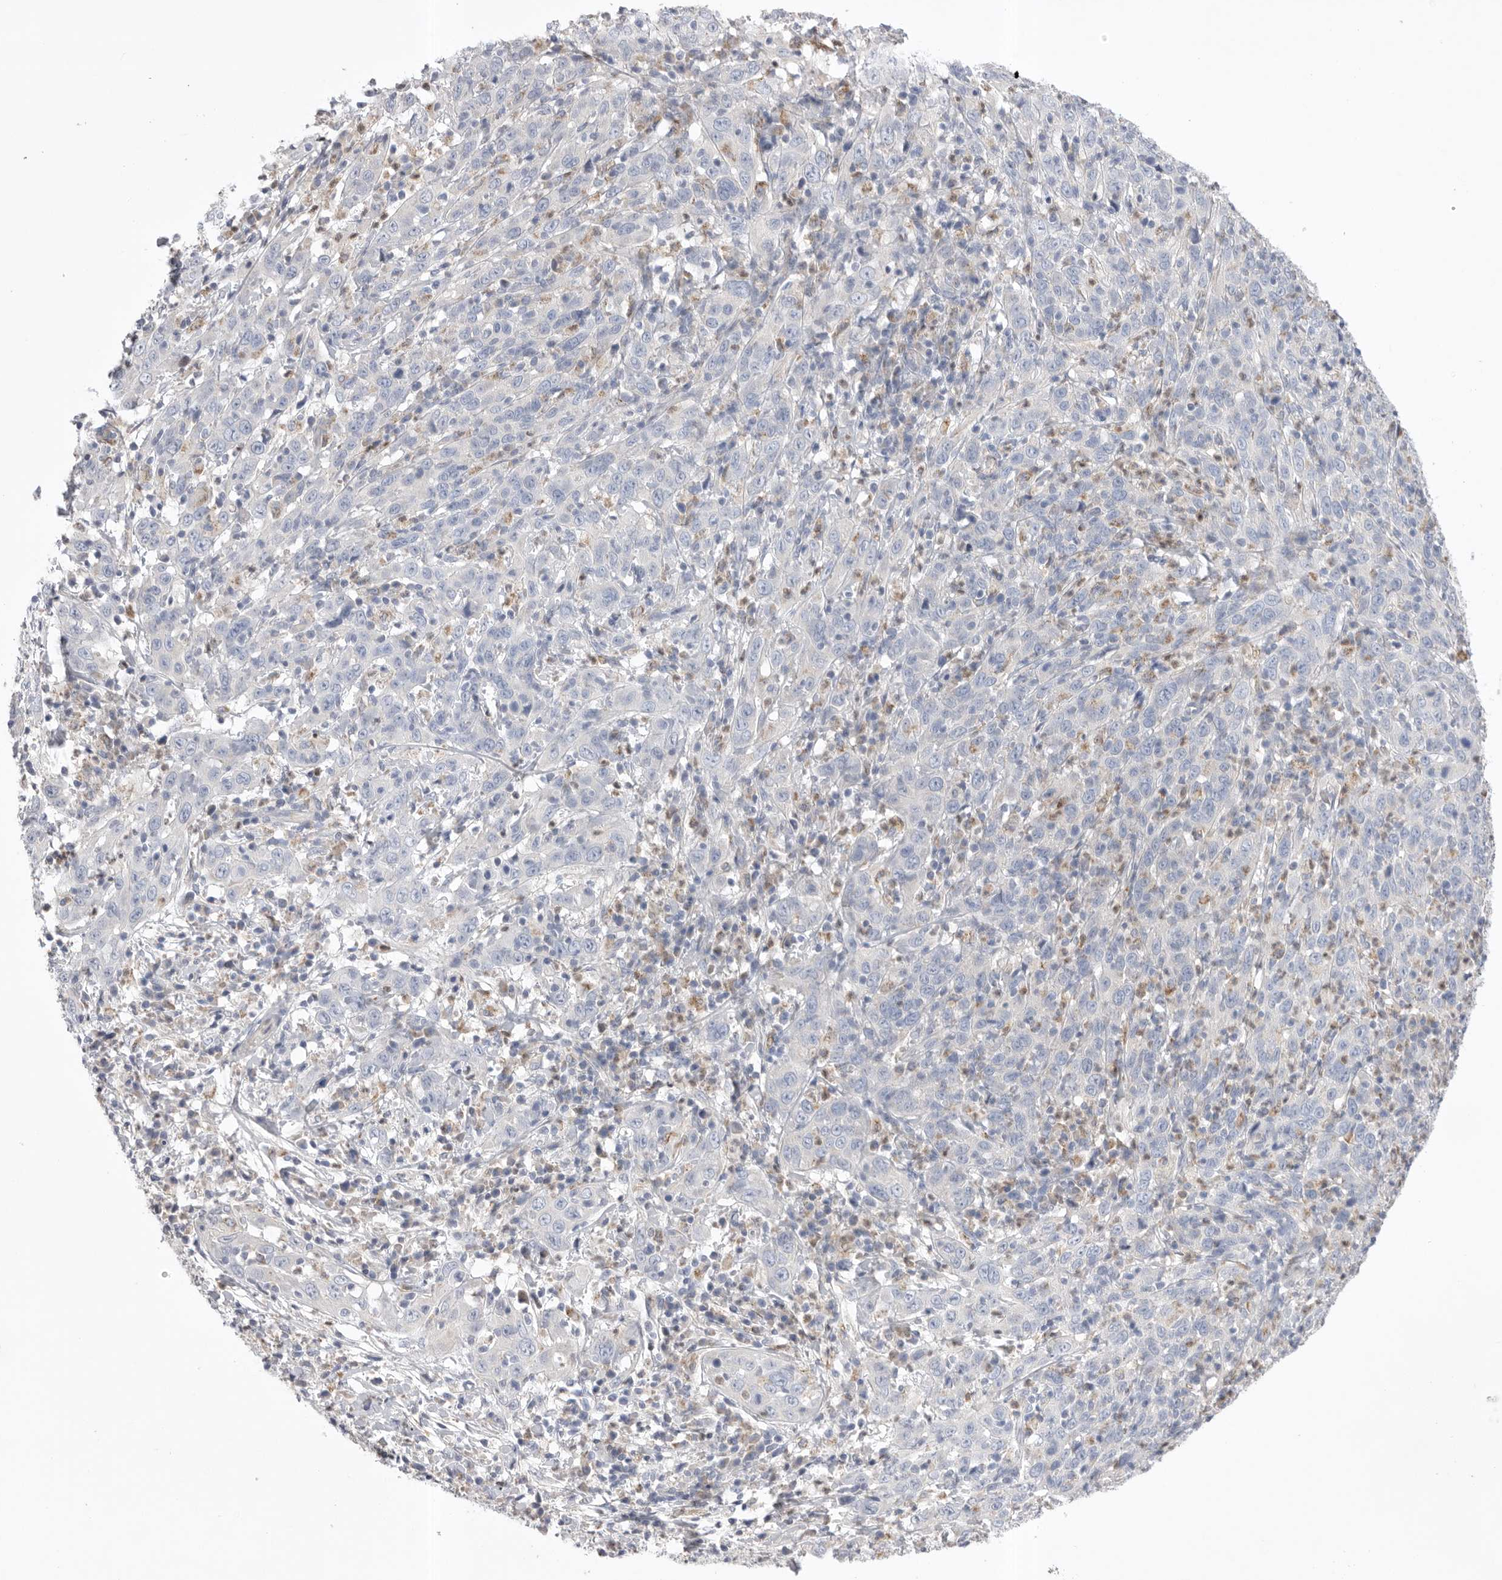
{"staining": {"intensity": "negative", "quantity": "none", "location": "none"}, "tissue": "cervical cancer", "cell_type": "Tumor cells", "image_type": "cancer", "snomed": [{"axis": "morphology", "description": "Squamous cell carcinoma, NOS"}, {"axis": "topography", "description": "Cervix"}], "caption": "Immunohistochemistry micrograph of human squamous cell carcinoma (cervical) stained for a protein (brown), which exhibits no staining in tumor cells.", "gene": "CCDC126", "patient": {"sex": "female", "age": 46}}